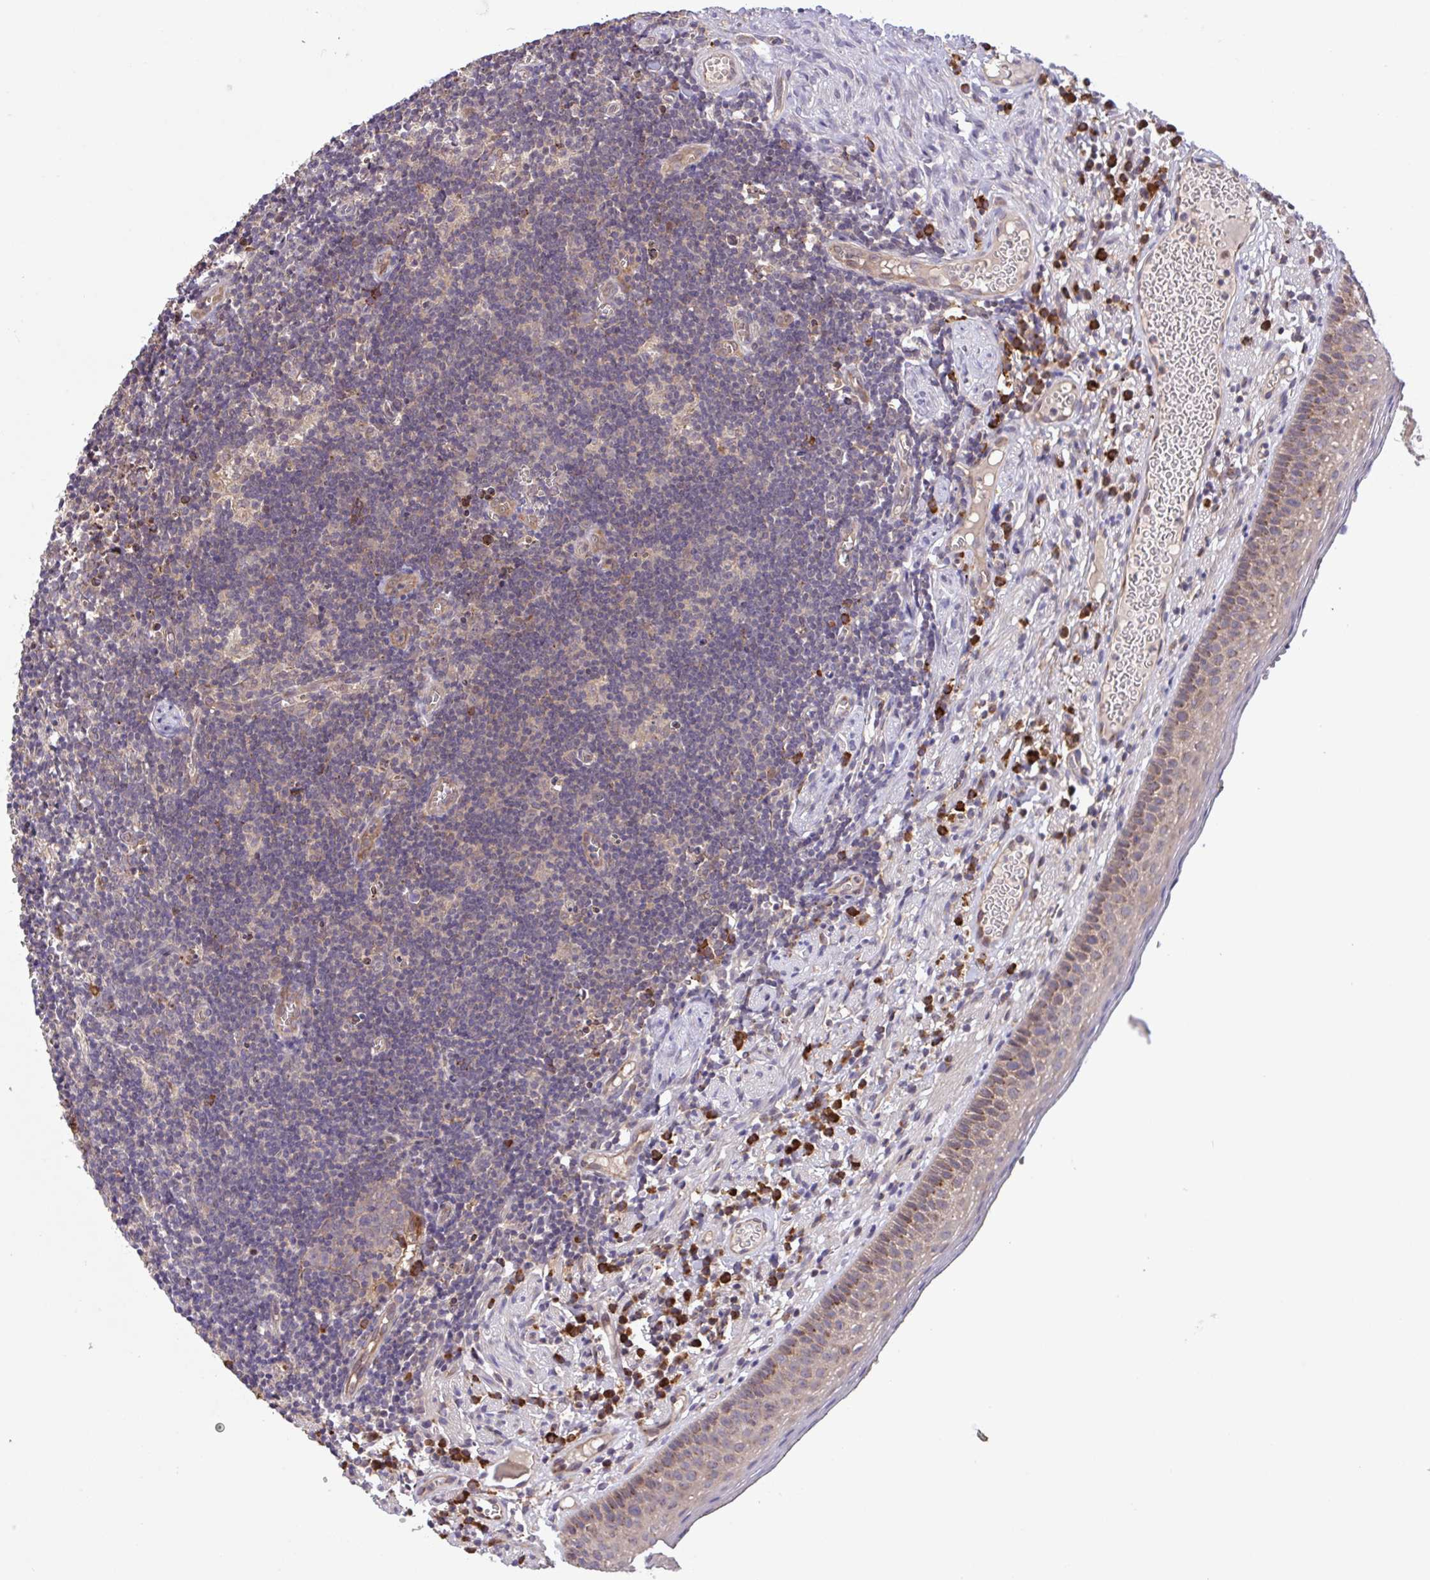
{"staining": {"intensity": "moderate", "quantity": "25%-75%", "location": "cytoplasmic/membranous"}, "tissue": "oral mucosa", "cell_type": "Squamous epithelial cells", "image_type": "normal", "snomed": [{"axis": "morphology", "description": "Normal tissue, NOS"}, {"axis": "morphology", "description": "Squamous cell carcinoma, NOS"}, {"axis": "topography", "description": "Oral tissue"}, {"axis": "topography", "description": "Head-Neck"}], "caption": "DAB (3,3'-diaminobenzidine) immunohistochemical staining of benign human oral mucosa reveals moderate cytoplasmic/membranous protein expression in about 25%-75% of squamous epithelial cells.", "gene": "INTS10", "patient": {"sex": "male", "age": 58}}